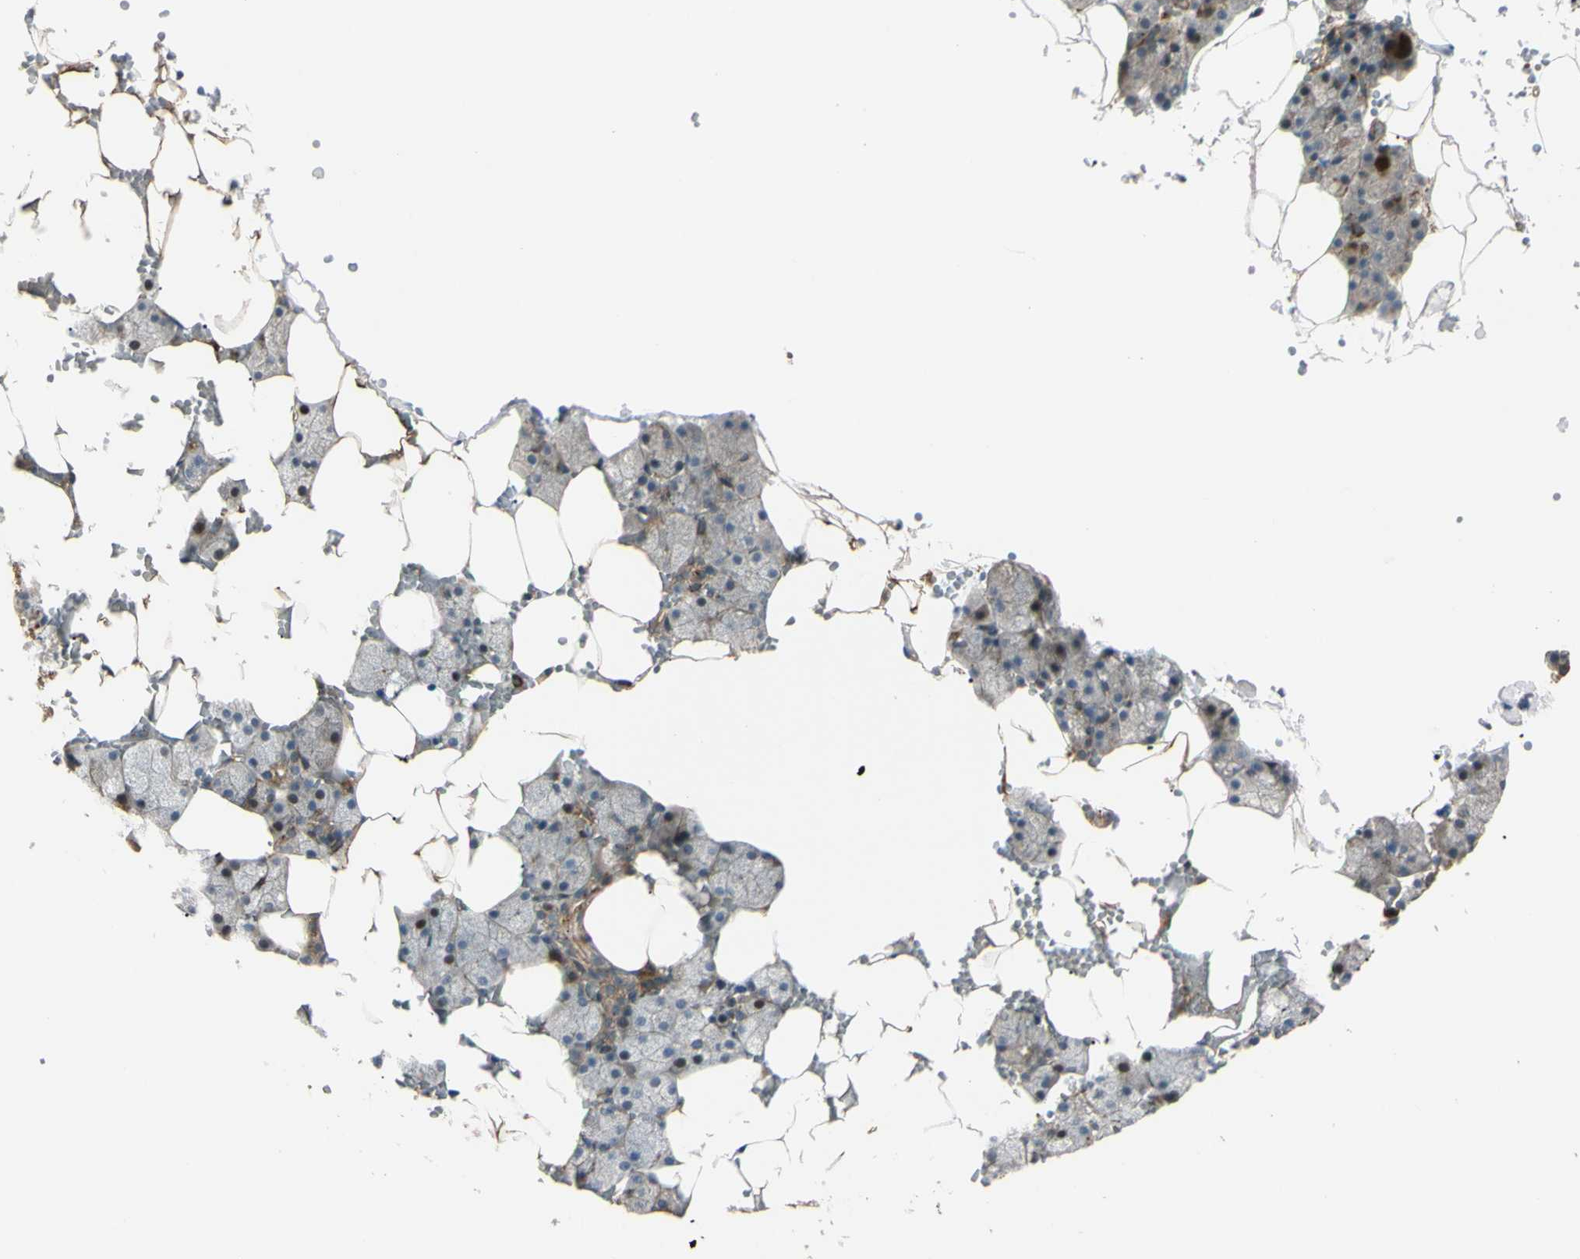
{"staining": {"intensity": "moderate", "quantity": "25%-75%", "location": "cytoplasmic/membranous"}, "tissue": "salivary gland", "cell_type": "Glandular cells", "image_type": "normal", "snomed": [{"axis": "morphology", "description": "Normal tissue, NOS"}, {"axis": "topography", "description": "Salivary gland"}], "caption": "A high-resolution photomicrograph shows immunohistochemistry staining of normal salivary gland, which demonstrates moderate cytoplasmic/membranous expression in about 25%-75% of glandular cells.", "gene": "PTPN12", "patient": {"sex": "male", "age": 62}}